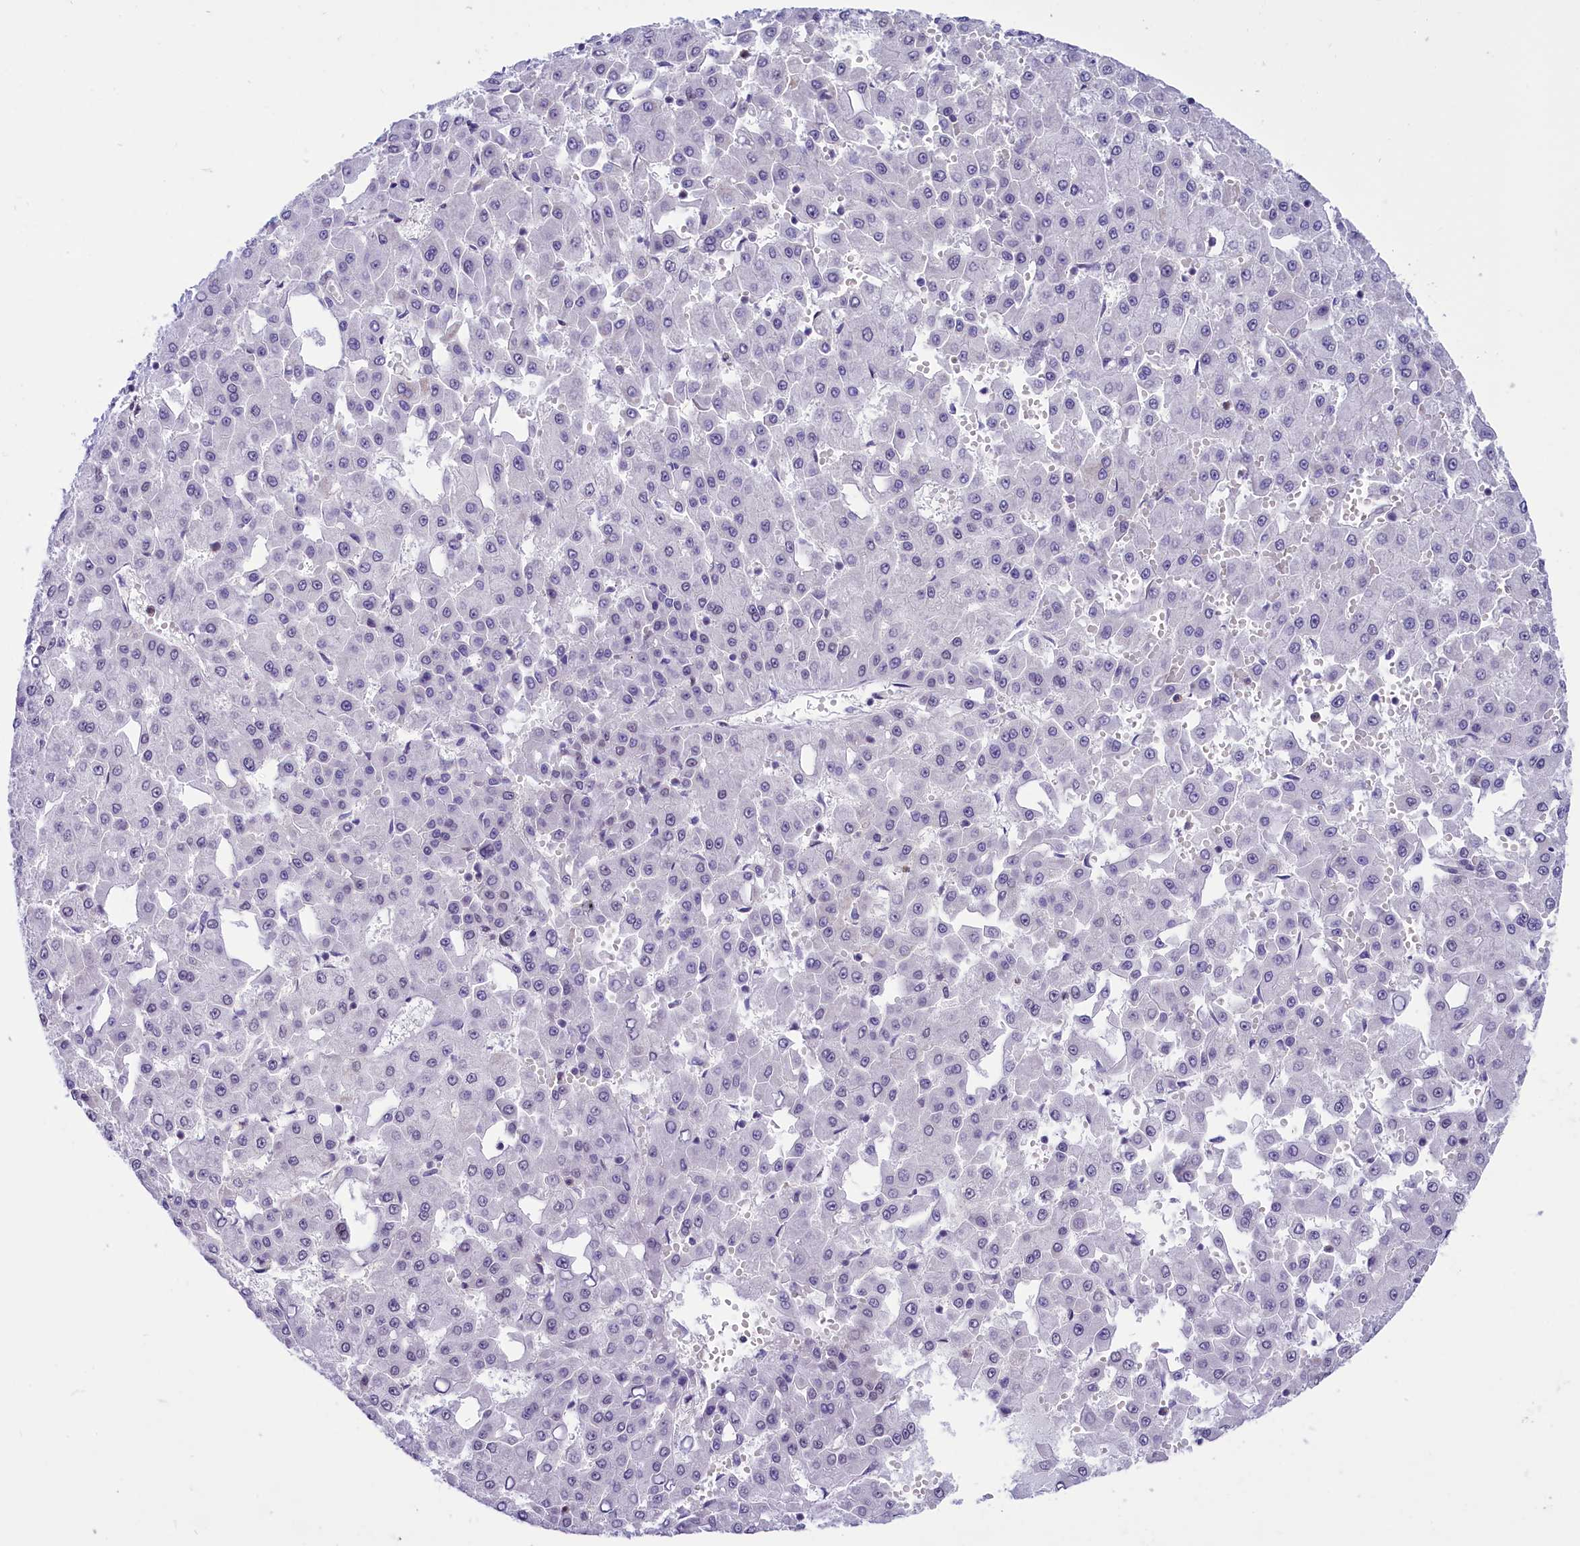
{"staining": {"intensity": "negative", "quantity": "none", "location": "none"}, "tissue": "liver cancer", "cell_type": "Tumor cells", "image_type": "cancer", "snomed": [{"axis": "morphology", "description": "Carcinoma, Hepatocellular, NOS"}, {"axis": "topography", "description": "Liver"}], "caption": "Tumor cells show no significant protein expression in hepatocellular carcinoma (liver). (DAB (3,3'-diaminobenzidine) immunohistochemistry (IHC) with hematoxylin counter stain).", "gene": "RPS6KB1", "patient": {"sex": "male", "age": 47}}